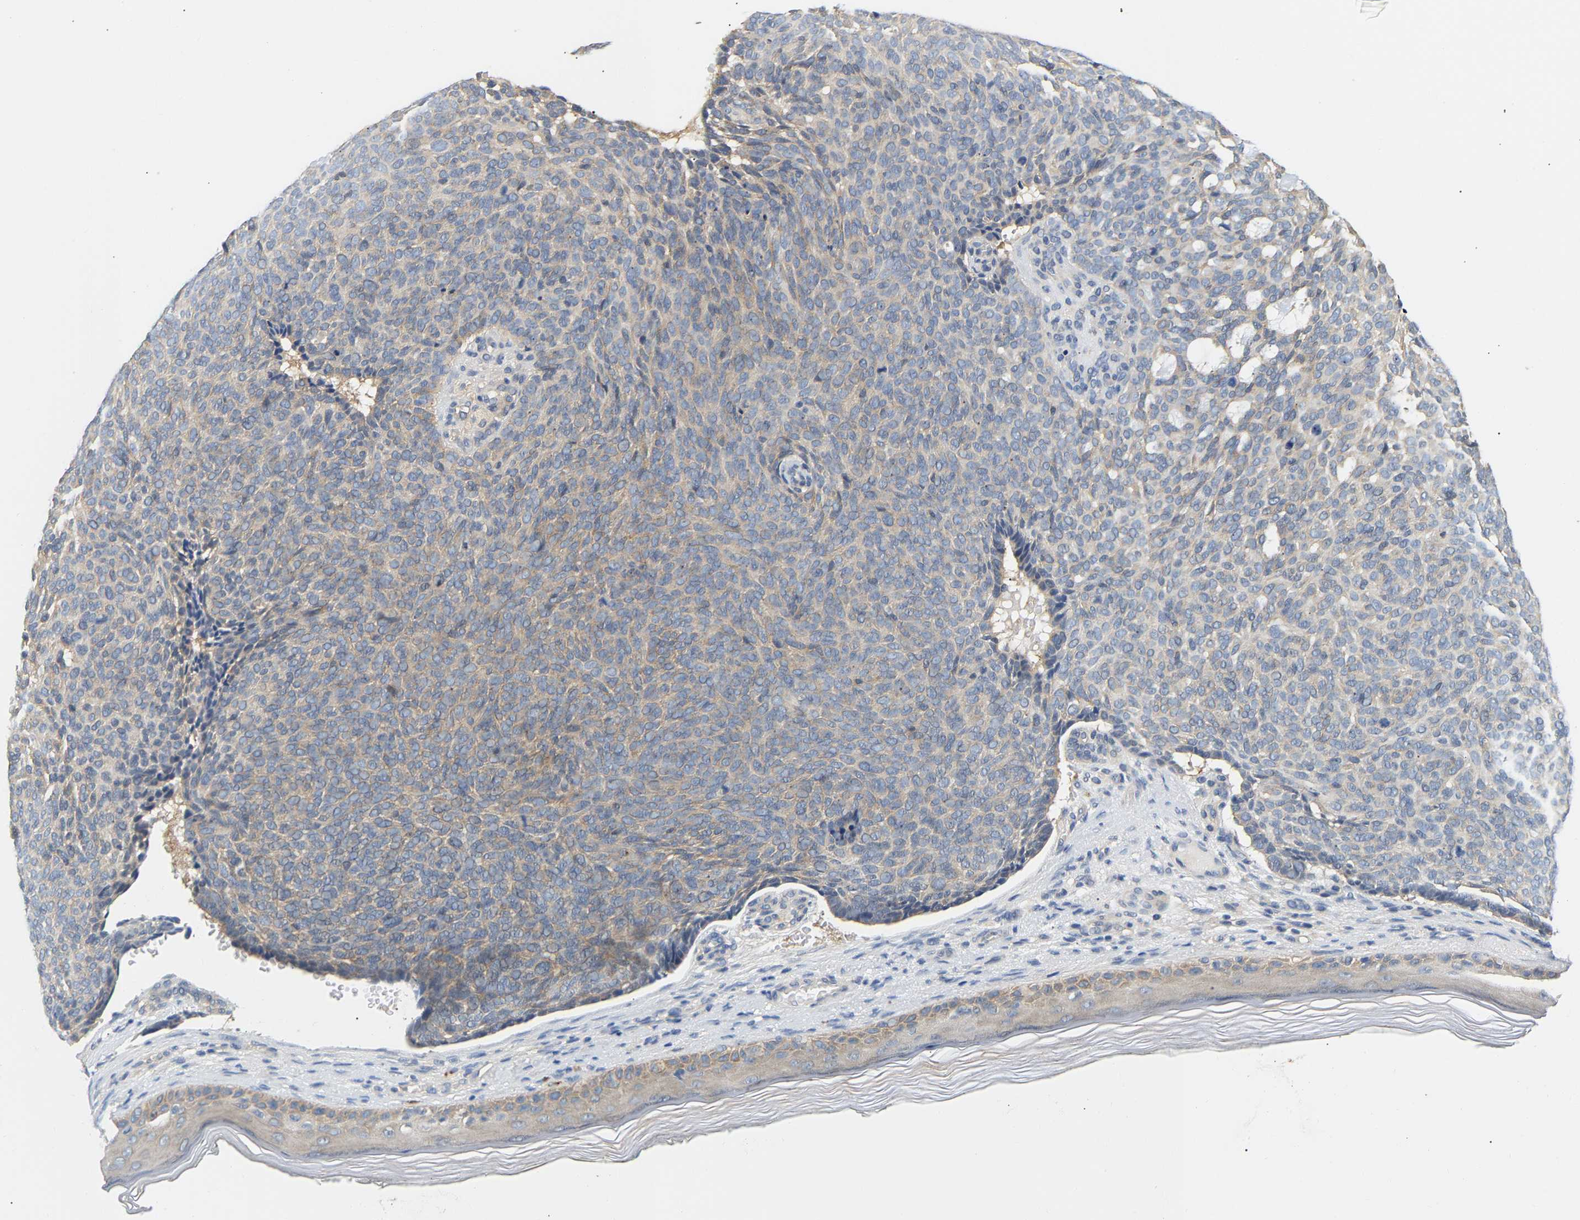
{"staining": {"intensity": "weak", "quantity": "<25%", "location": "cytoplasmic/membranous"}, "tissue": "skin cancer", "cell_type": "Tumor cells", "image_type": "cancer", "snomed": [{"axis": "morphology", "description": "Basal cell carcinoma"}, {"axis": "topography", "description": "Skin"}], "caption": "High power microscopy photomicrograph of an immunohistochemistry micrograph of basal cell carcinoma (skin), revealing no significant expression in tumor cells. (DAB IHC visualized using brightfield microscopy, high magnification).", "gene": "PPID", "patient": {"sex": "male", "age": 61}}